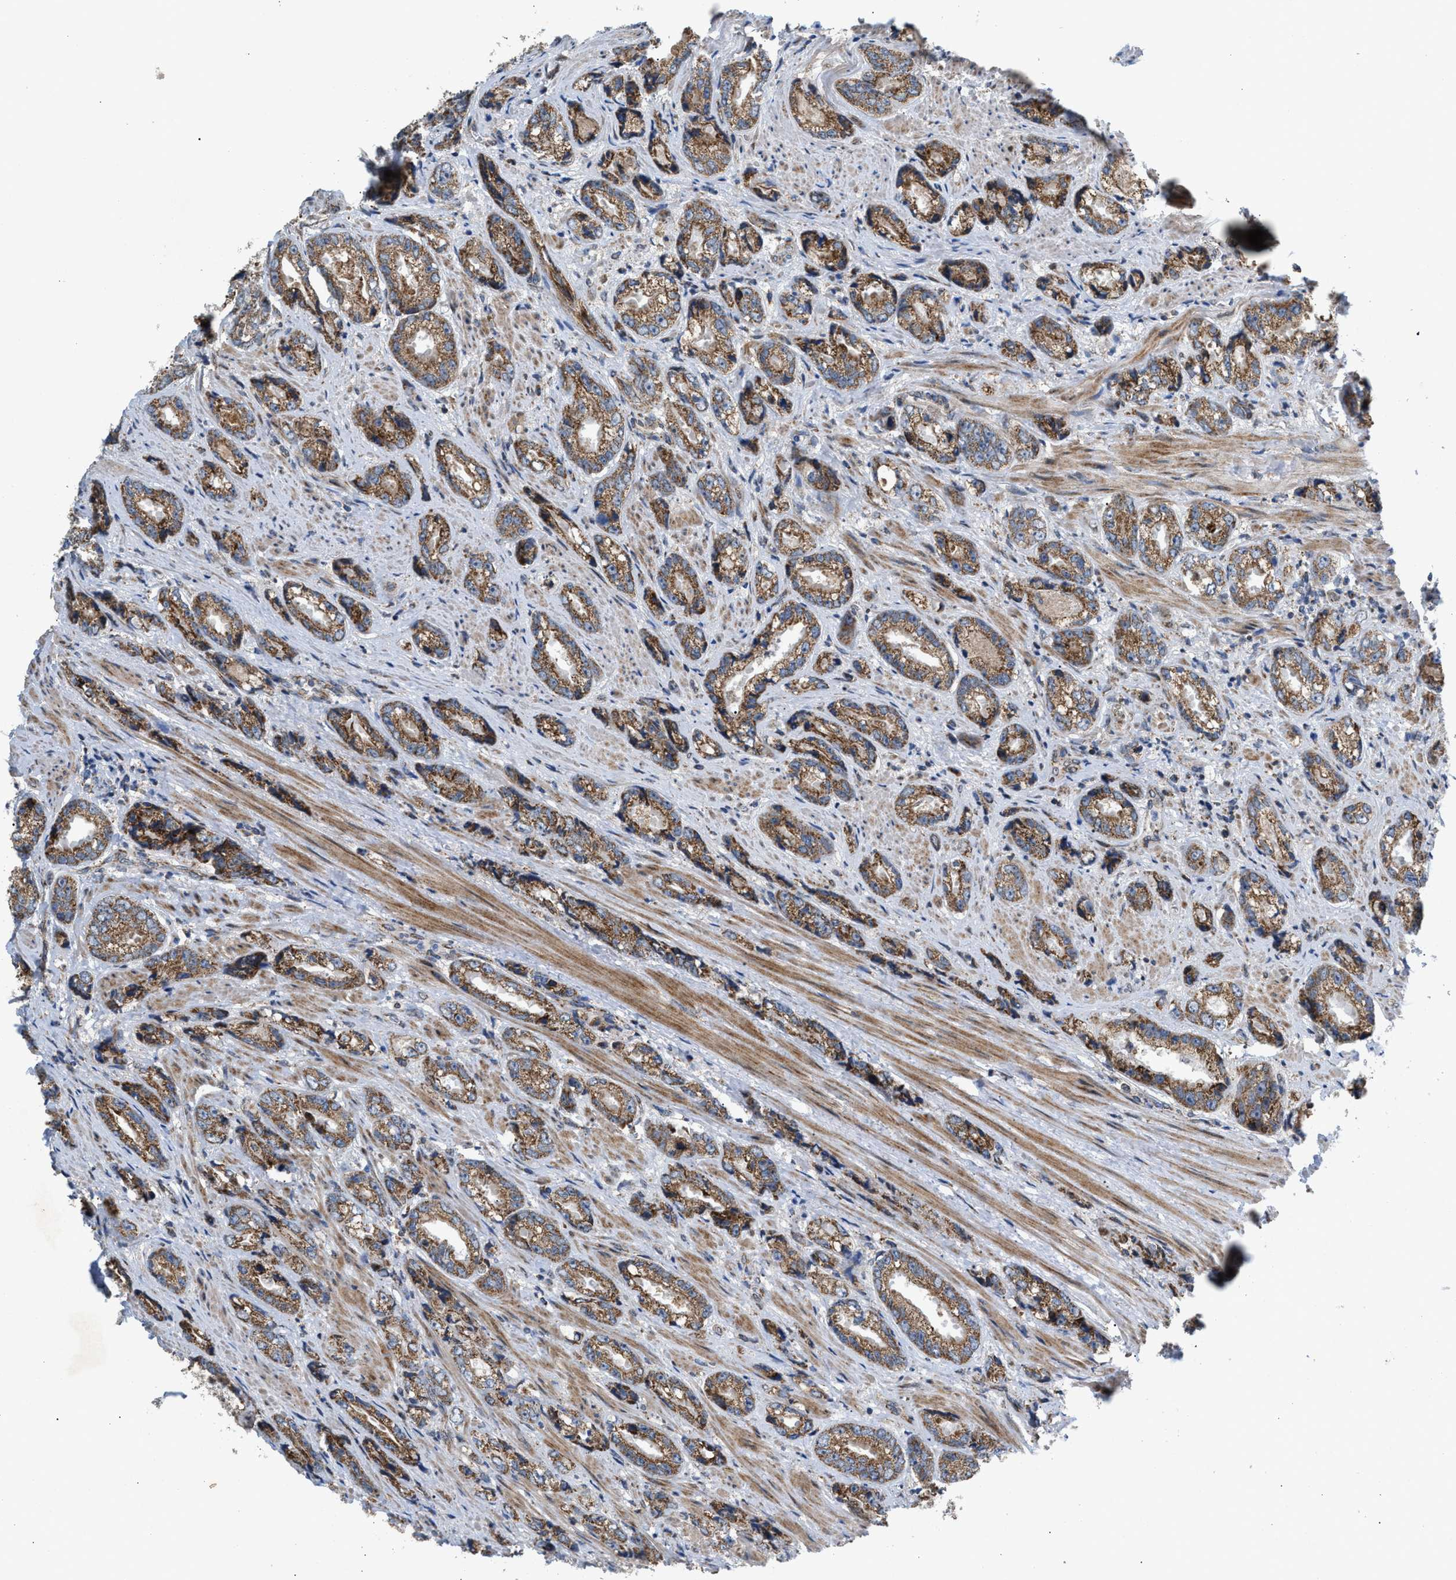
{"staining": {"intensity": "moderate", "quantity": ">75%", "location": "cytoplasmic/membranous"}, "tissue": "prostate cancer", "cell_type": "Tumor cells", "image_type": "cancer", "snomed": [{"axis": "morphology", "description": "Adenocarcinoma, High grade"}, {"axis": "topography", "description": "Prostate"}], "caption": "IHC (DAB) staining of human prostate cancer (adenocarcinoma (high-grade)) reveals moderate cytoplasmic/membranous protein staining in about >75% of tumor cells.", "gene": "TACO1", "patient": {"sex": "male", "age": 61}}